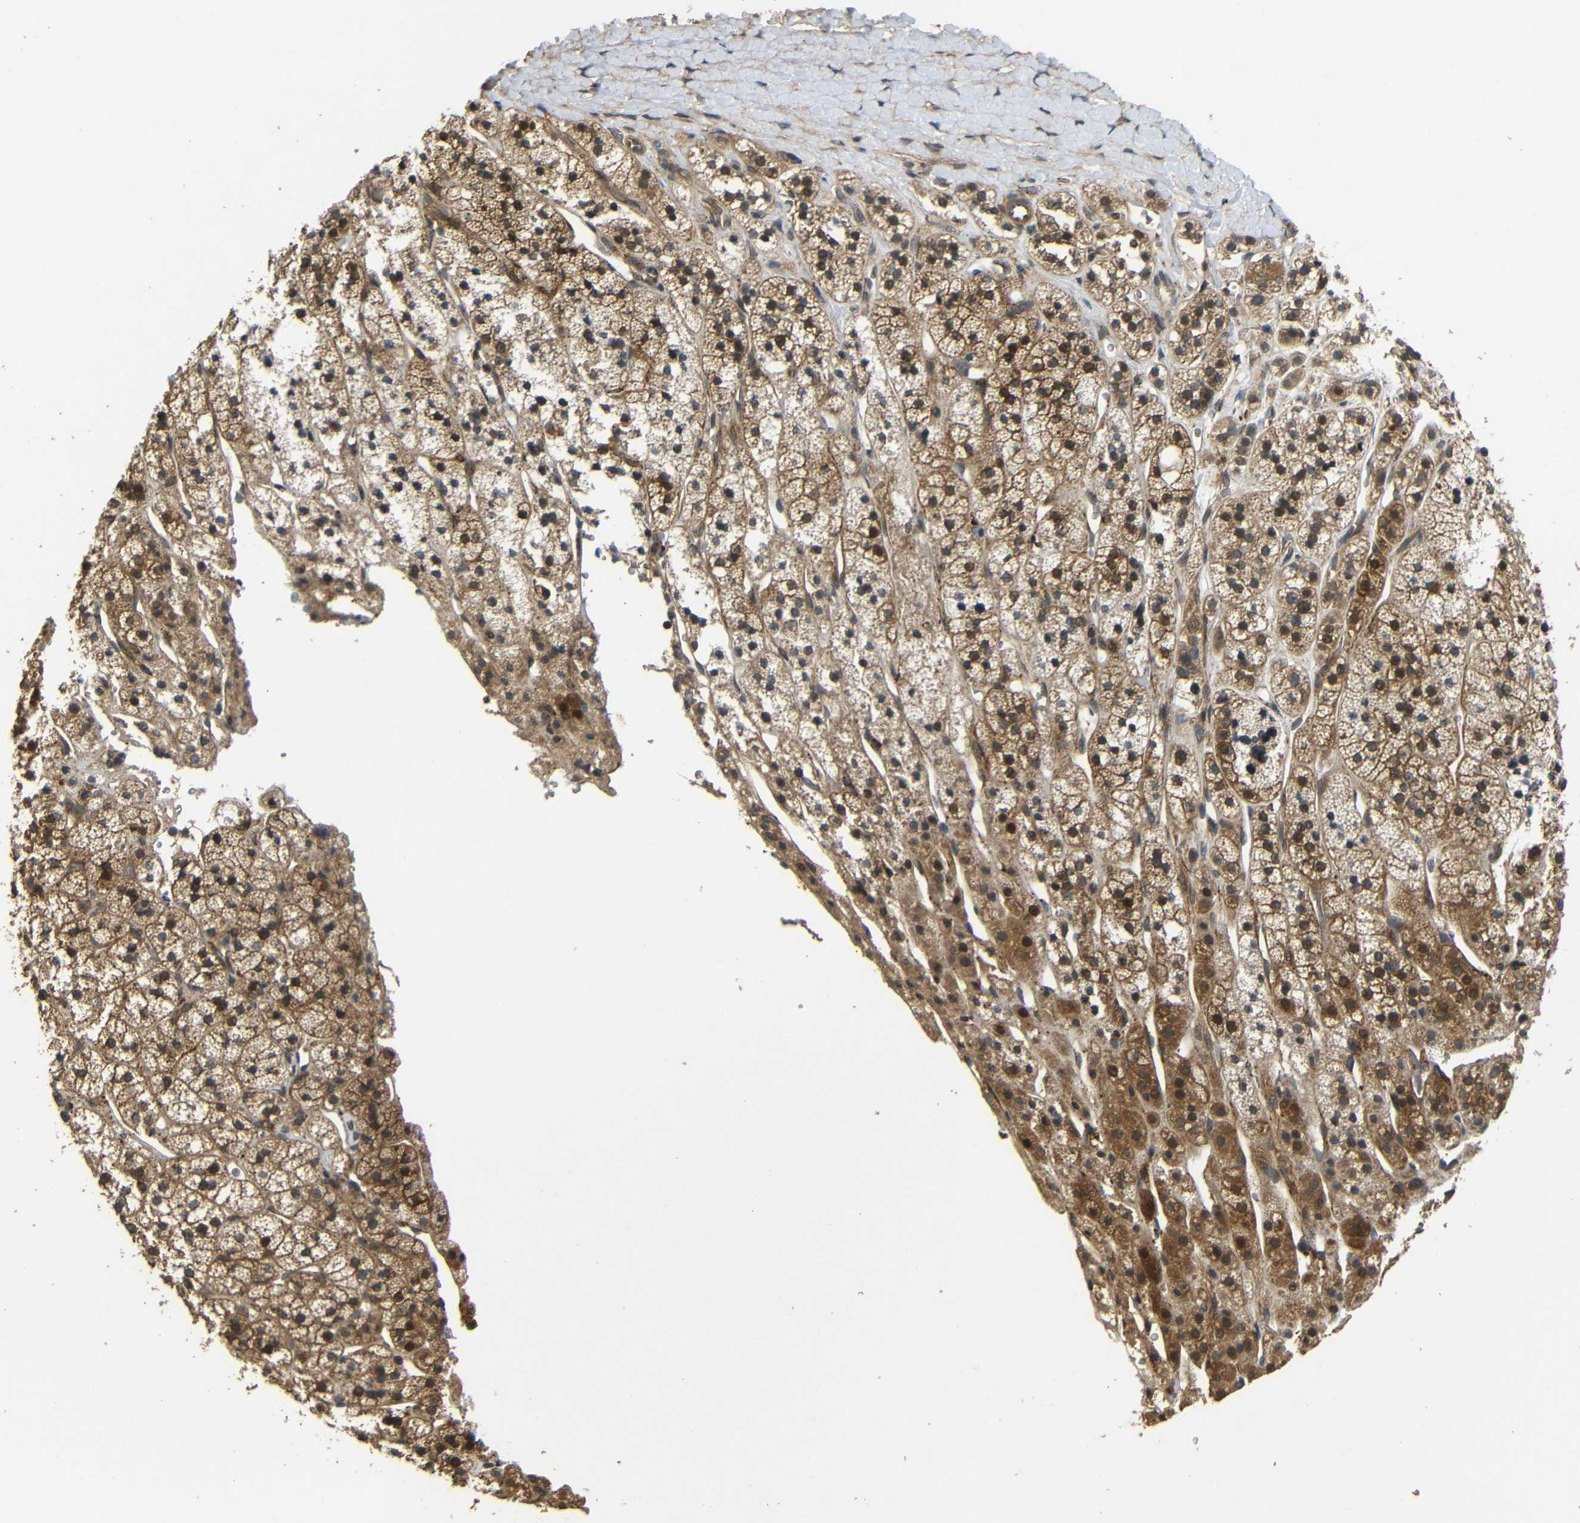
{"staining": {"intensity": "moderate", "quantity": ">75%", "location": "cytoplasmic/membranous"}, "tissue": "adrenal gland", "cell_type": "Glandular cells", "image_type": "normal", "snomed": [{"axis": "morphology", "description": "Normal tissue, NOS"}, {"axis": "topography", "description": "Adrenal gland"}], "caption": "Protein expression by immunohistochemistry exhibits moderate cytoplasmic/membranous positivity in approximately >75% of glandular cells in benign adrenal gland. Immunohistochemistry stains the protein in brown and the nuclei are stained blue.", "gene": "EPHB2", "patient": {"sex": "male", "age": 56}}